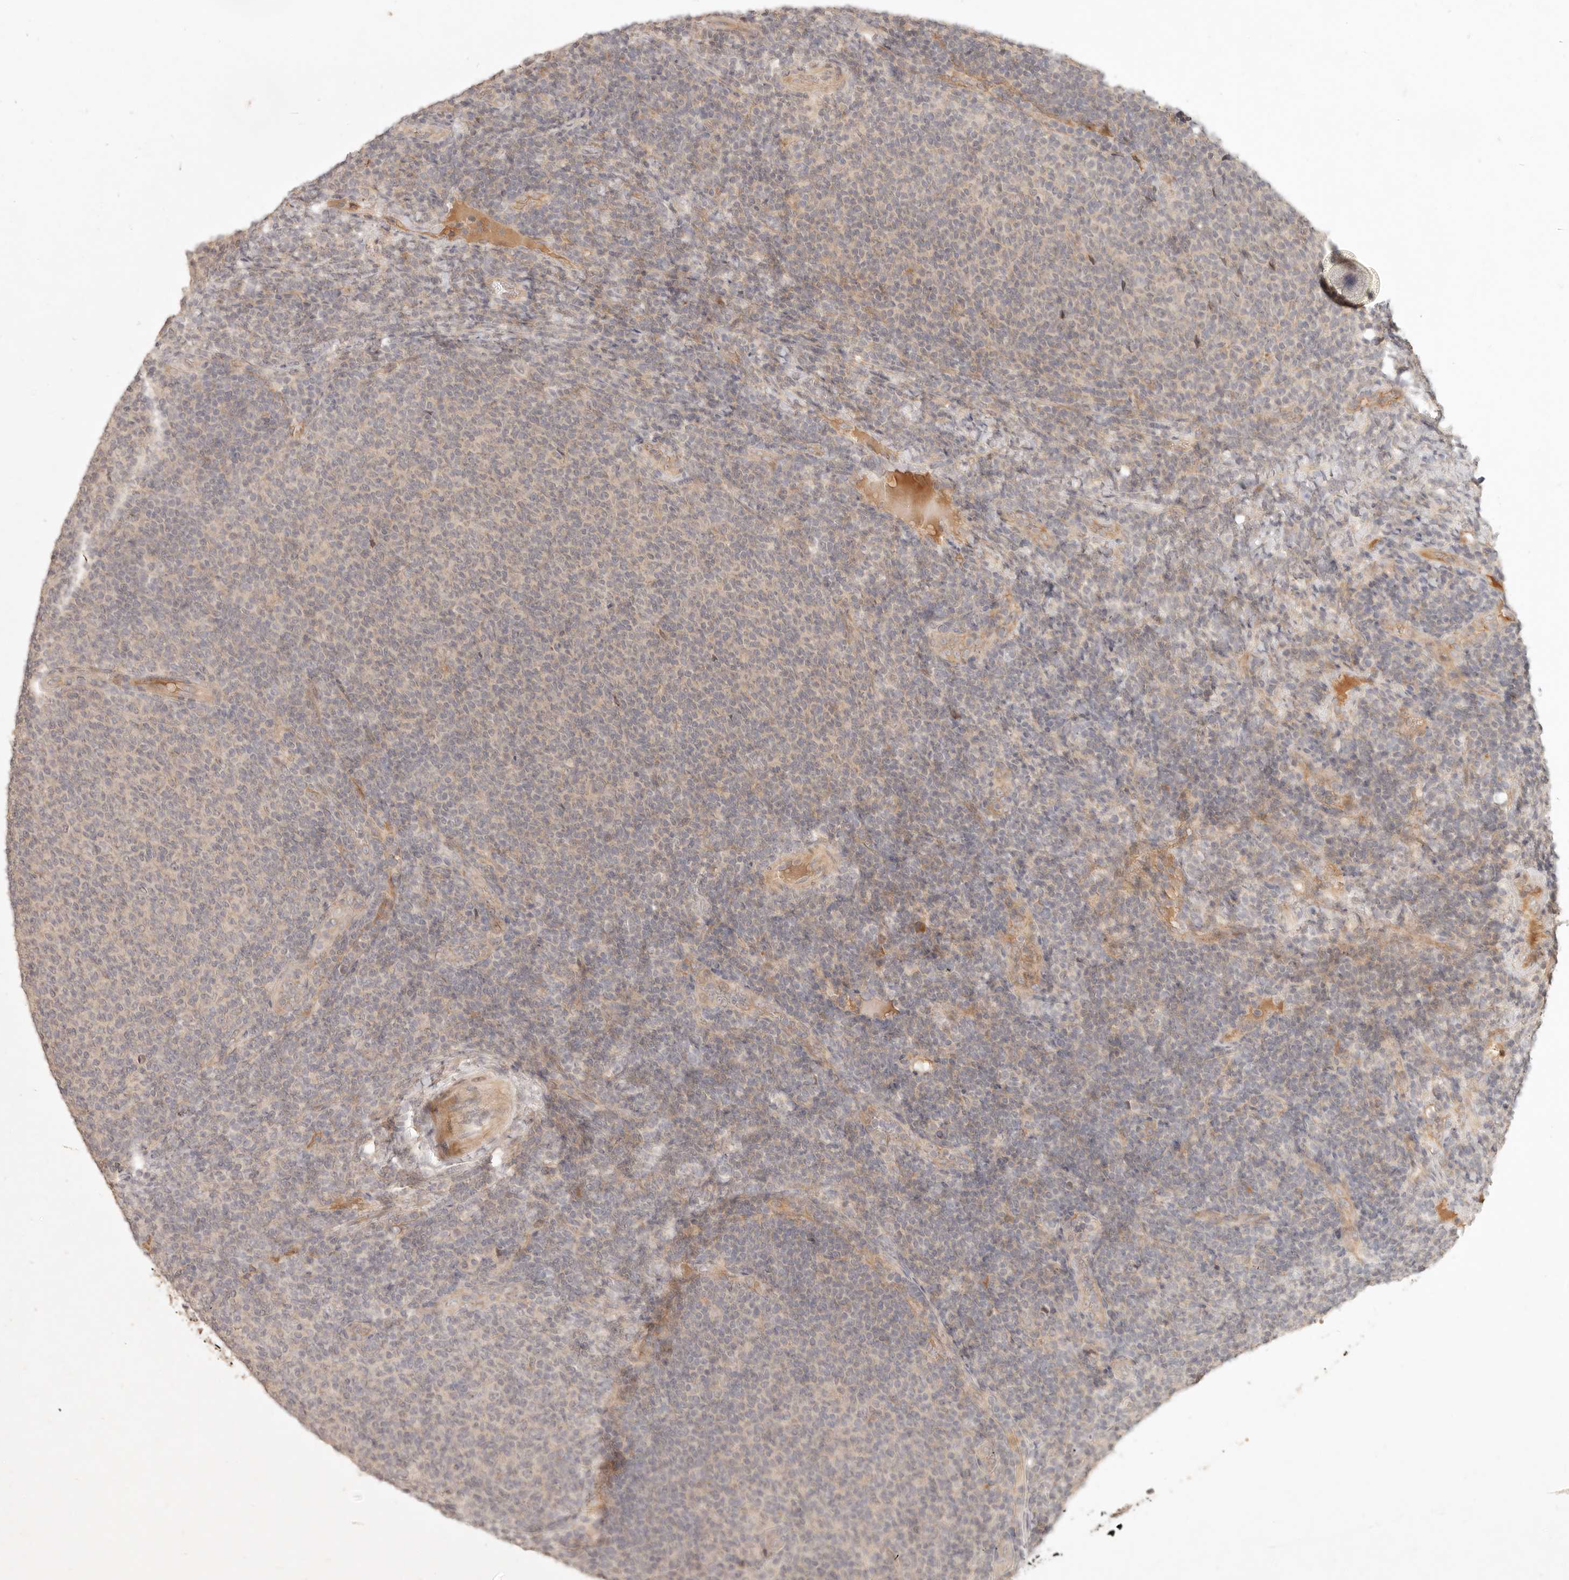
{"staining": {"intensity": "negative", "quantity": "none", "location": "none"}, "tissue": "lymphoma", "cell_type": "Tumor cells", "image_type": "cancer", "snomed": [{"axis": "morphology", "description": "Malignant lymphoma, non-Hodgkin's type, Low grade"}, {"axis": "topography", "description": "Lymph node"}], "caption": "Low-grade malignant lymphoma, non-Hodgkin's type was stained to show a protein in brown. There is no significant staining in tumor cells.", "gene": "UBXN11", "patient": {"sex": "male", "age": 66}}